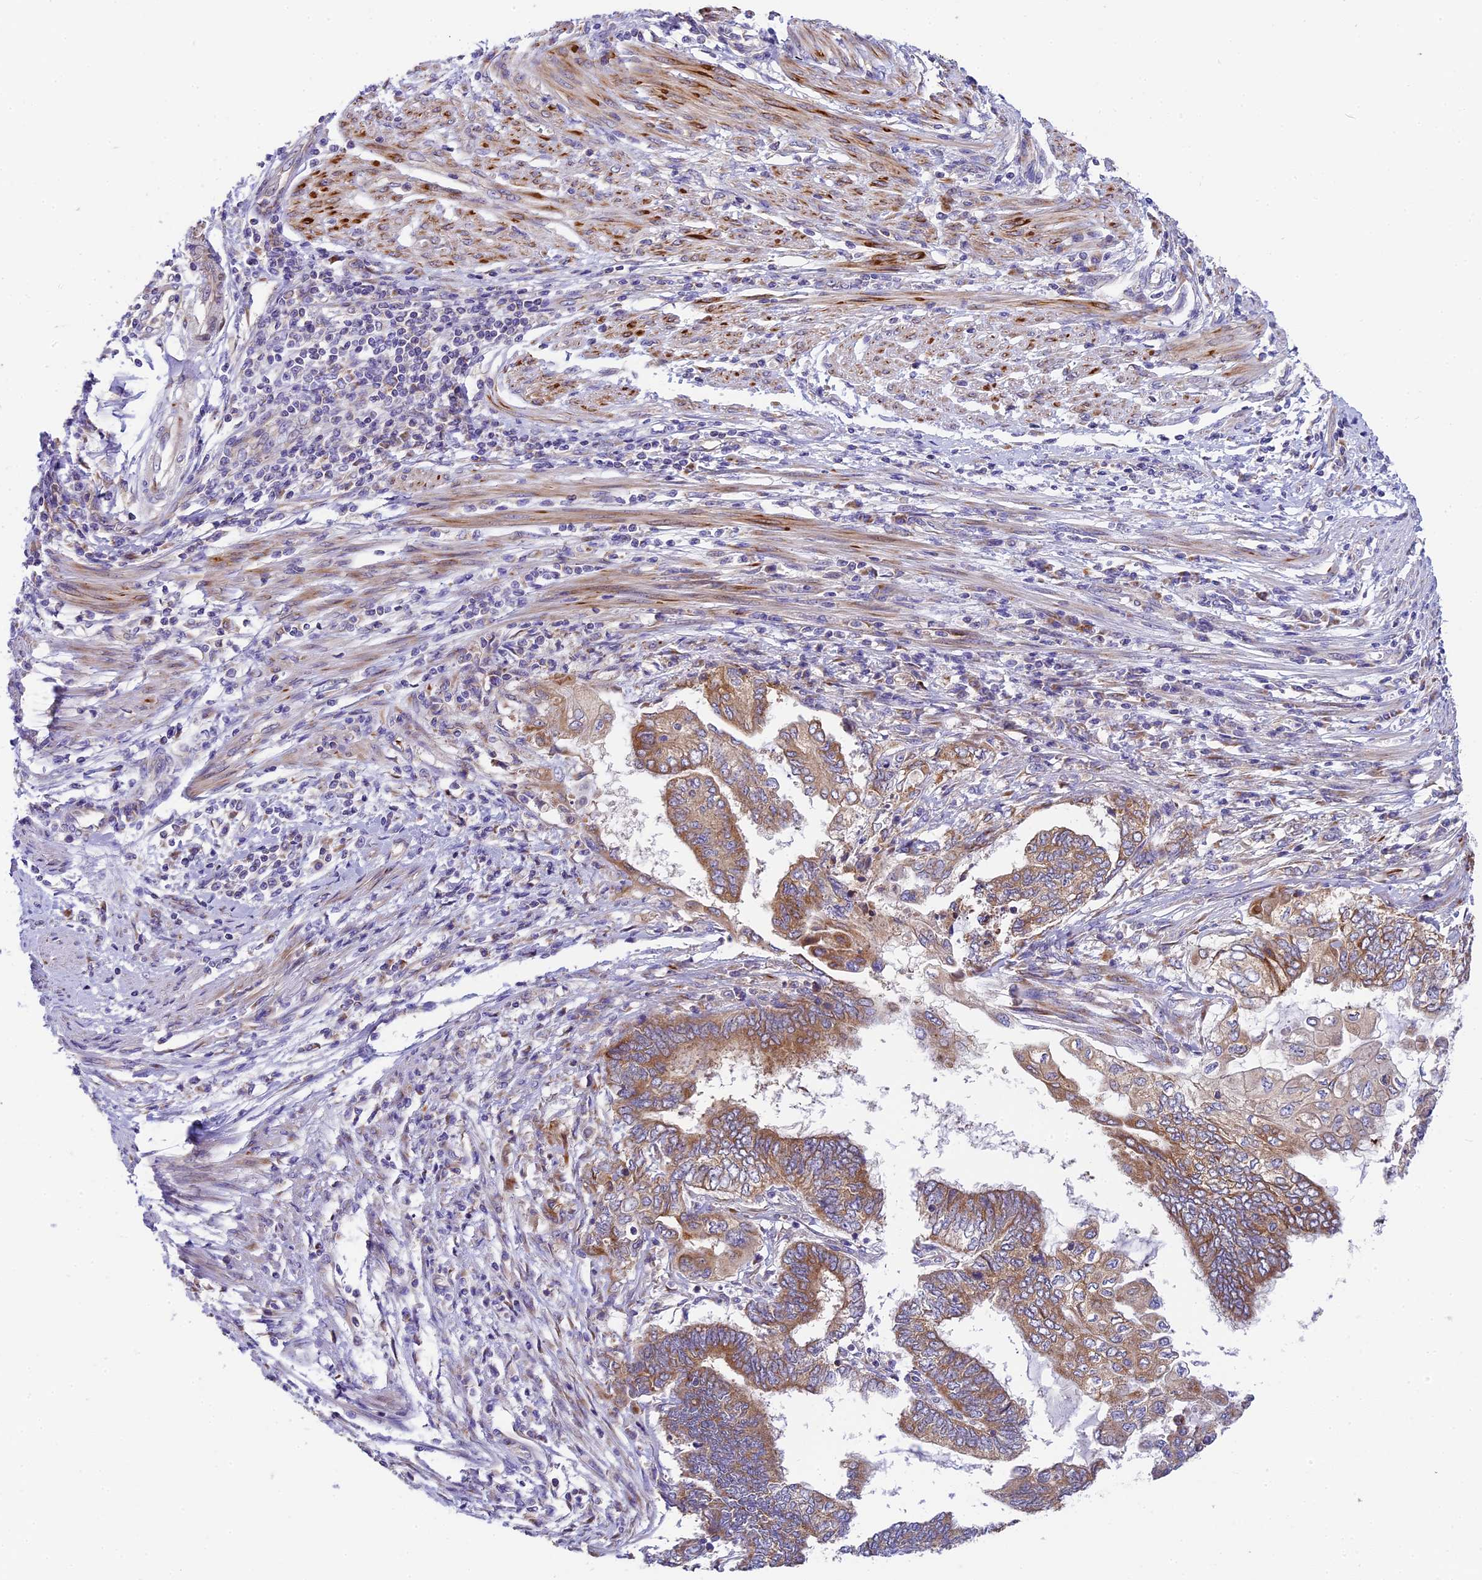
{"staining": {"intensity": "moderate", "quantity": ">75%", "location": "cytoplasmic/membranous"}, "tissue": "endometrial cancer", "cell_type": "Tumor cells", "image_type": "cancer", "snomed": [{"axis": "morphology", "description": "Adenocarcinoma, NOS"}, {"axis": "topography", "description": "Uterus"}, {"axis": "topography", "description": "Endometrium"}], "caption": "Immunohistochemistry (IHC) (DAB (3,3'-diaminobenzidine)) staining of human endometrial cancer (adenocarcinoma) shows moderate cytoplasmic/membranous protein positivity in approximately >75% of tumor cells.", "gene": "MRAS", "patient": {"sex": "female", "age": 70}}